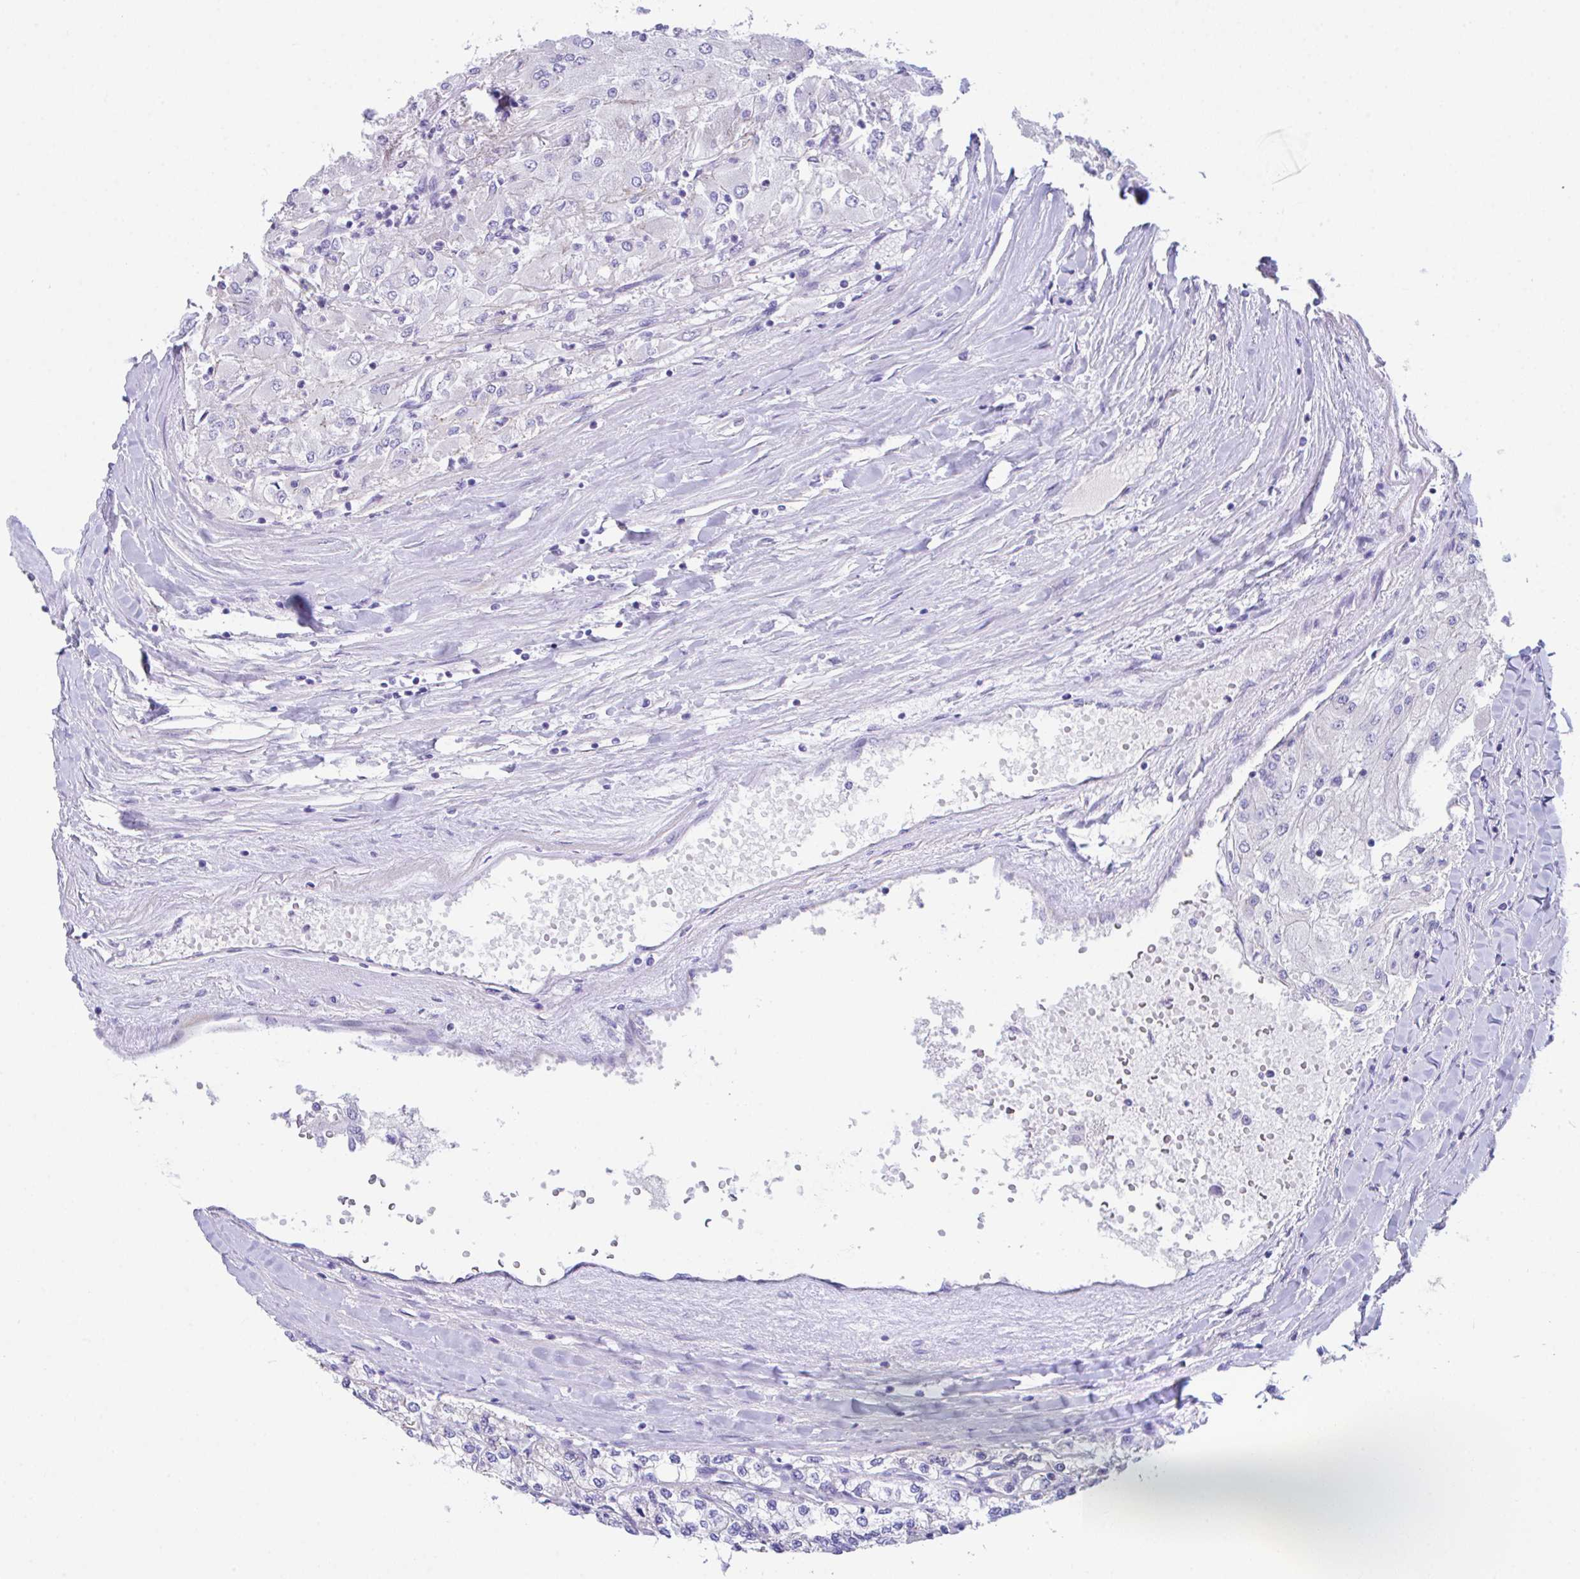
{"staining": {"intensity": "negative", "quantity": "none", "location": "none"}, "tissue": "renal cancer", "cell_type": "Tumor cells", "image_type": "cancer", "snomed": [{"axis": "morphology", "description": "Adenocarcinoma, NOS"}, {"axis": "topography", "description": "Kidney"}], "caption": "Histopathology image shows no significant protein positivity in tumor cells of adenocarcinoma (renal).", "gene": "SLC16A6", "patient": {"sex": "male", "age": 80}}